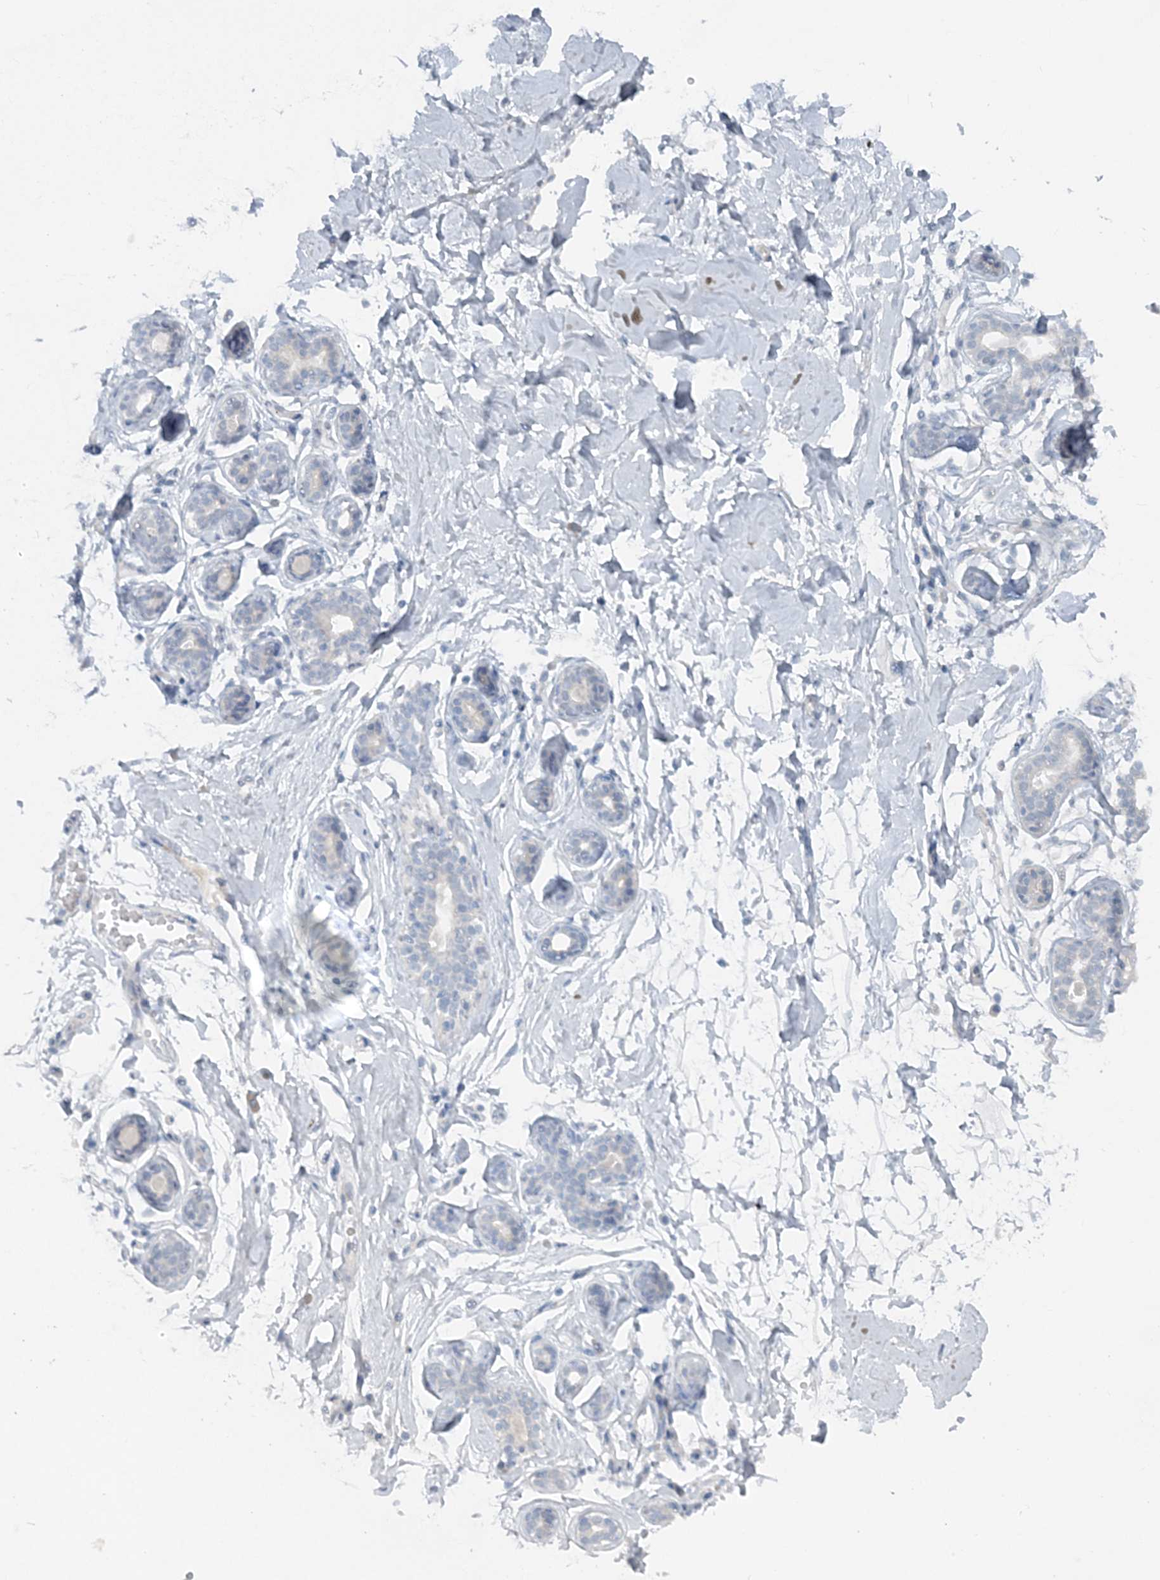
{"staining": {"intensity": "negative", "quantity": "none", "location": "none"}, "tissue": "breast", "cell_type": "Adipocytes", "image_type": "normal", "snomed": [{"axis": "morphology", "description": "Normal tissue, NOS"}, {"axis": "morphology", "description": "Adenoma, NOS"}, {"axis": "topography", "description": "Breast"}], "caption": "Immunohistochemistry (IHC) image of benign breast stained for a protein (brown), which displays no positivity in adipocytes.", "gene": "ATP11A", "patient": {"sex": "female", "age": 23}}